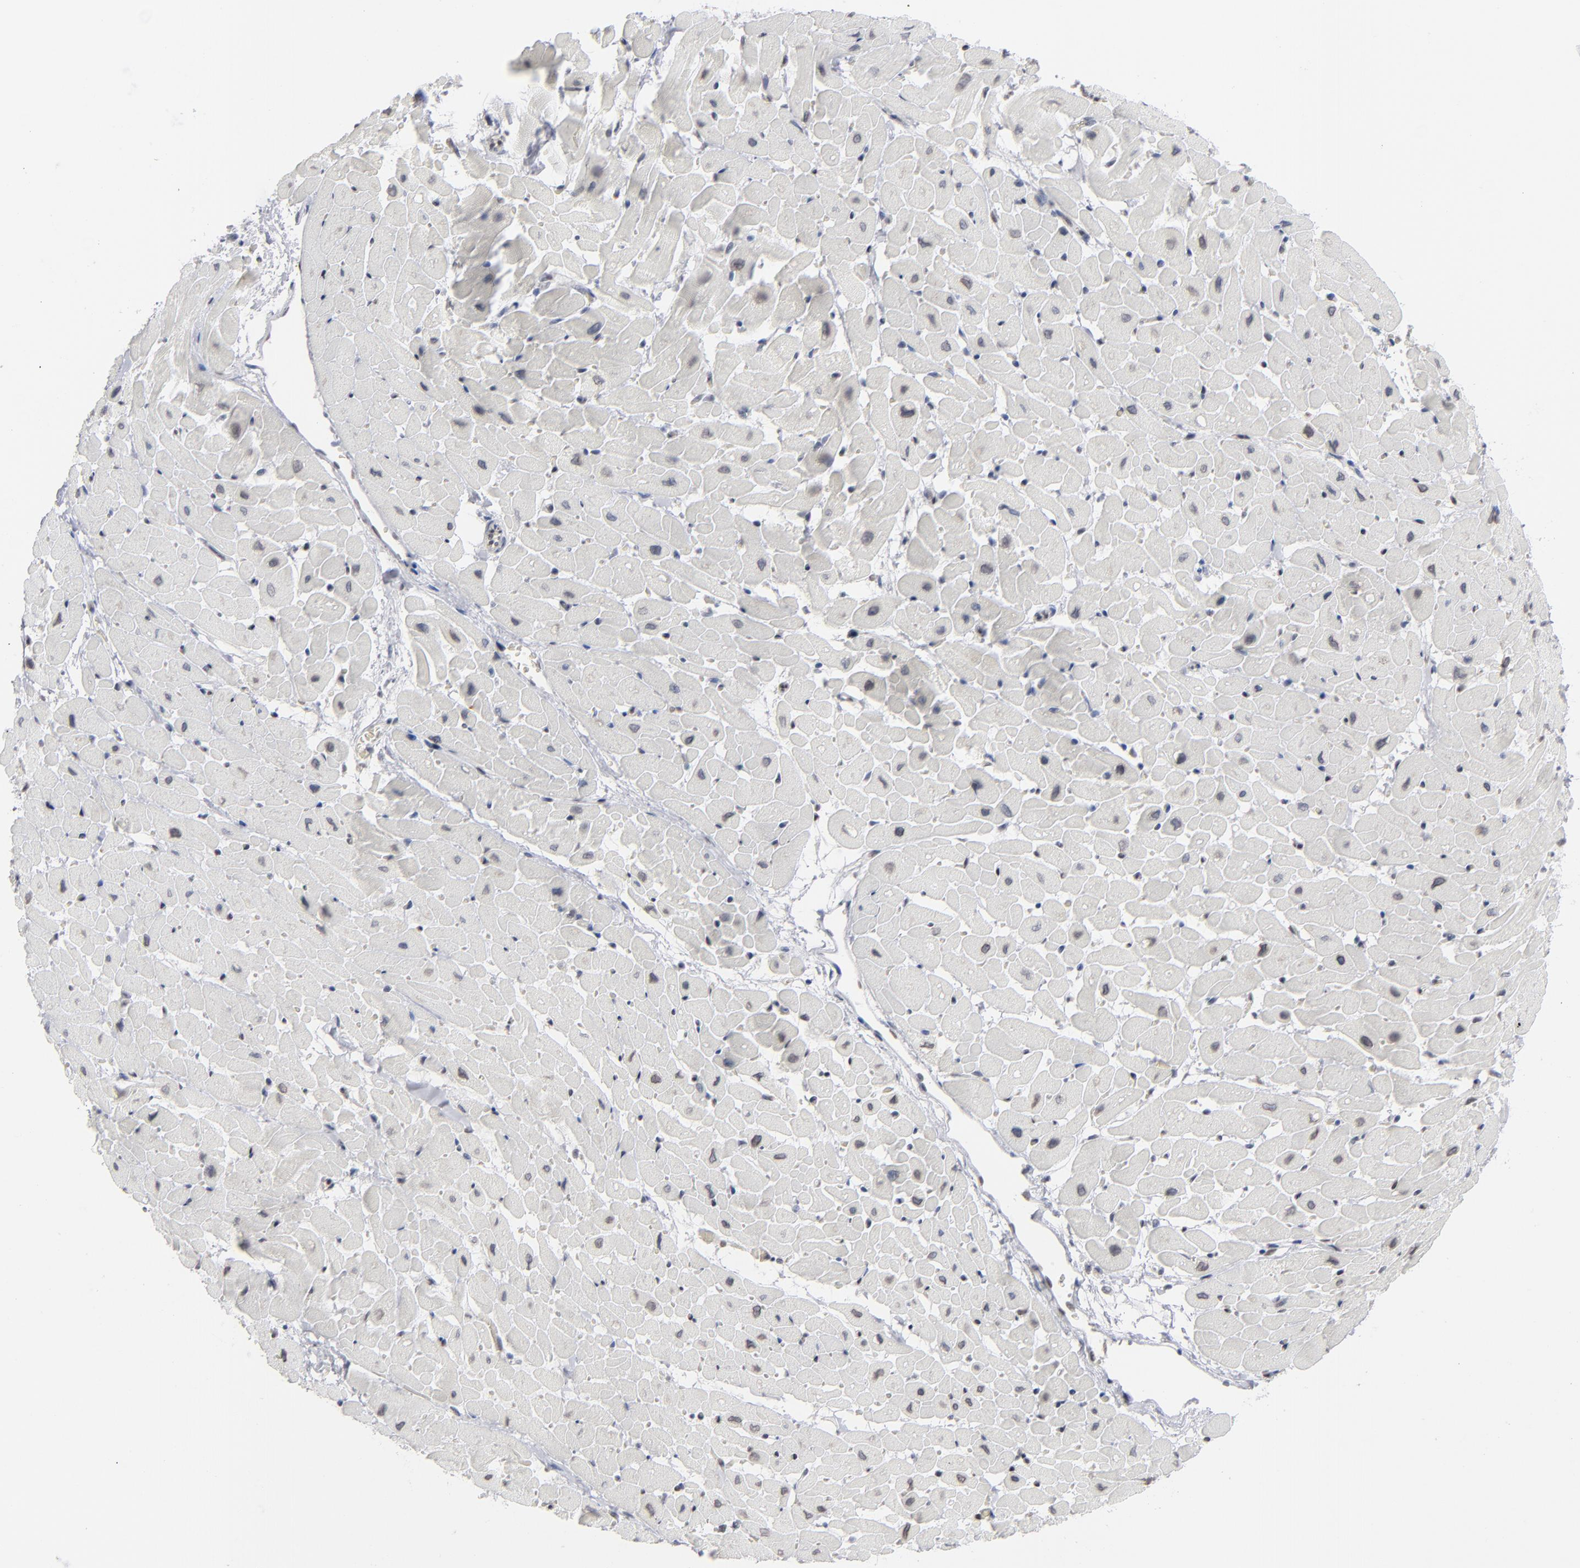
{"staining": {"intensity": "negative", "quantity": "none", "location": "none"}, "tissue": "heart muscle", "cell_type": "Cardiomyocytes", "image_type": "normal", "snomed": [{"axis": "morphology", "description": "Normal tissue, NOS"}, {"axis": "topography", "description": "Heart"}], "caption": "Cardiomyocytes are negative for protein expression in normal human heart muscle. (DAB immunohistochemistry (IHC) with hematoxylin counter stain).", "gene": "IRF9", "patient": {"sex": "male", "age": 45}}